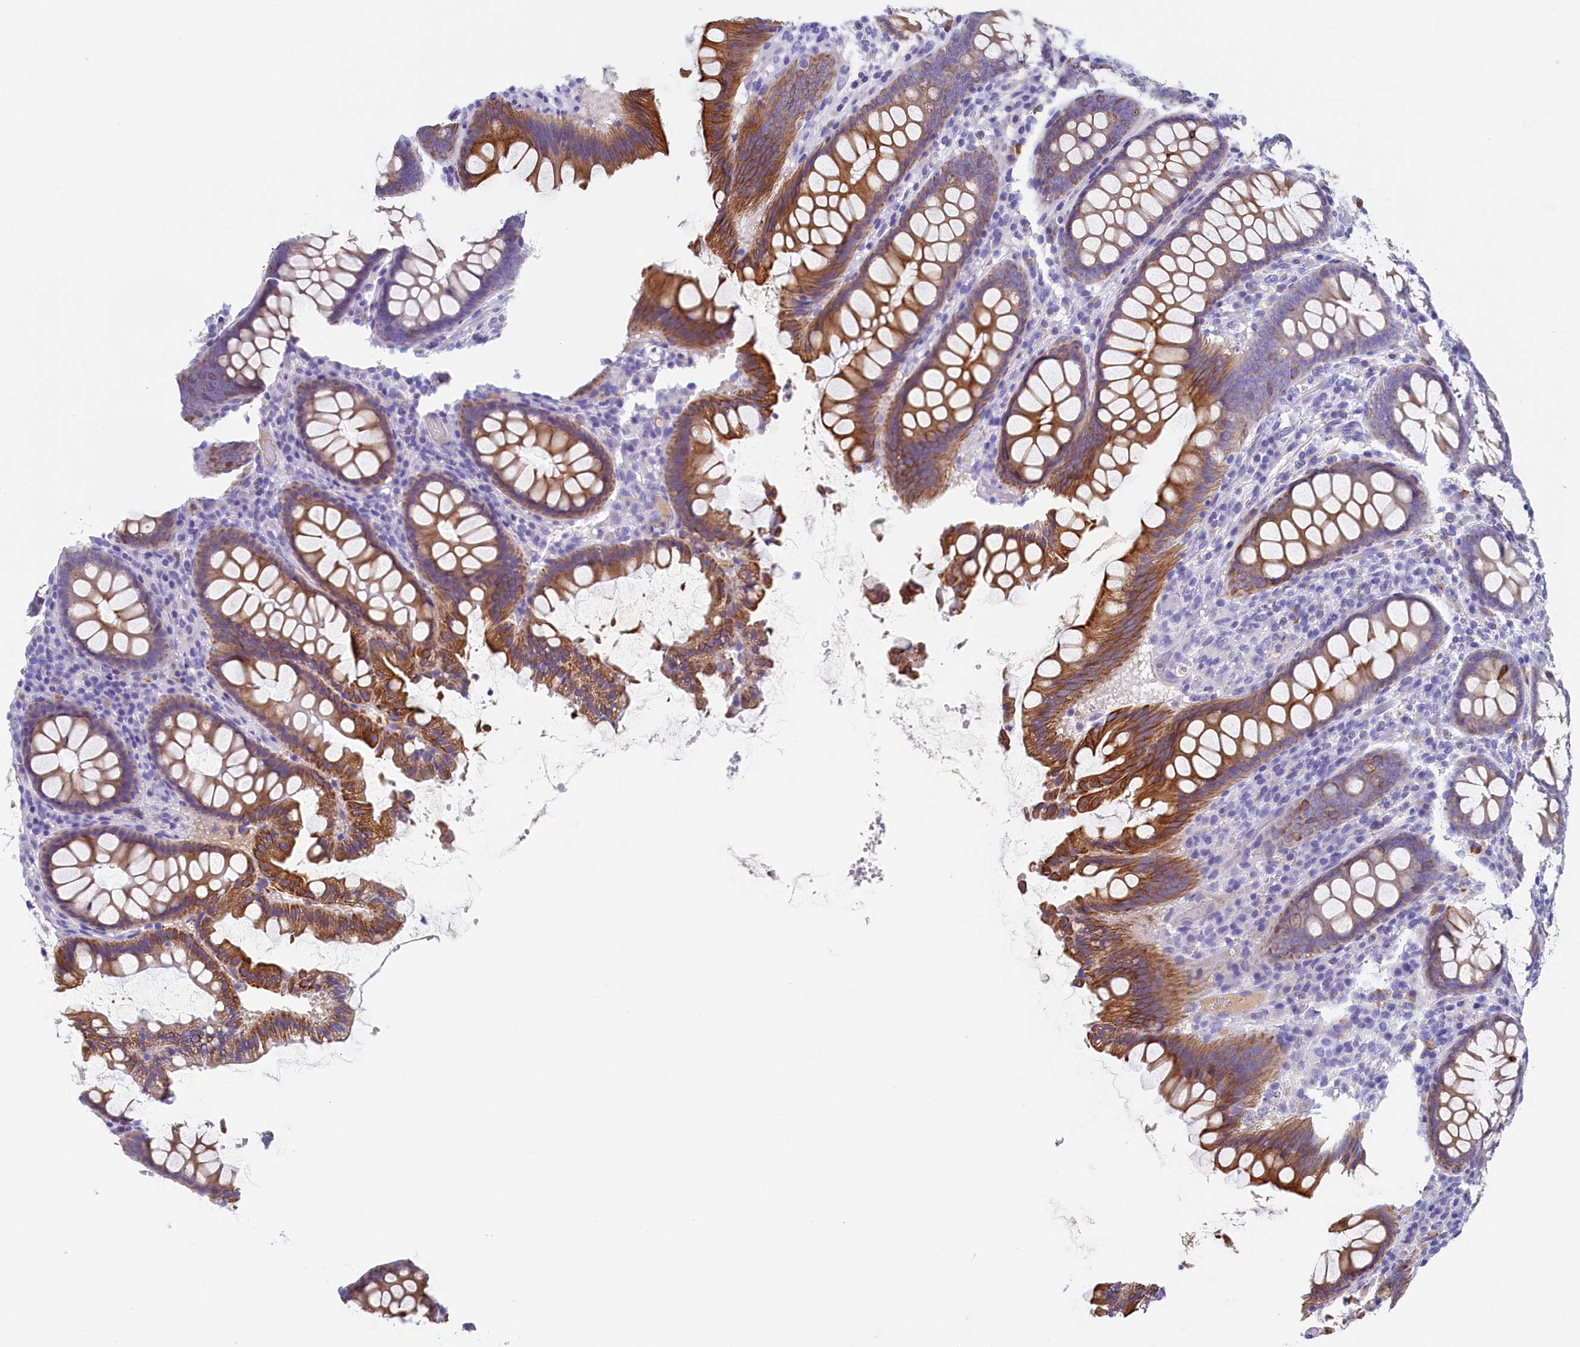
{"staining": {"intensity": "weak", "quantity": "25%-75%", "location": "cytoplasmic/membranous"}, "tissue": "colon", "cell_type": "Endothelial cells", "image_type": "normal", "snomed": [{"axis": "morphology", "description": "Normal tissue, NOS"}, {"axis": "topography", "description": "Colon"}], "caption": "Colon stained with a brown dye exhibits weak cytoplasmic/membranous positive staining in about 25%-75% of endothelial cells.", "gene": "GUCA1C", "patient": {"sex": "female", "age": 79}}